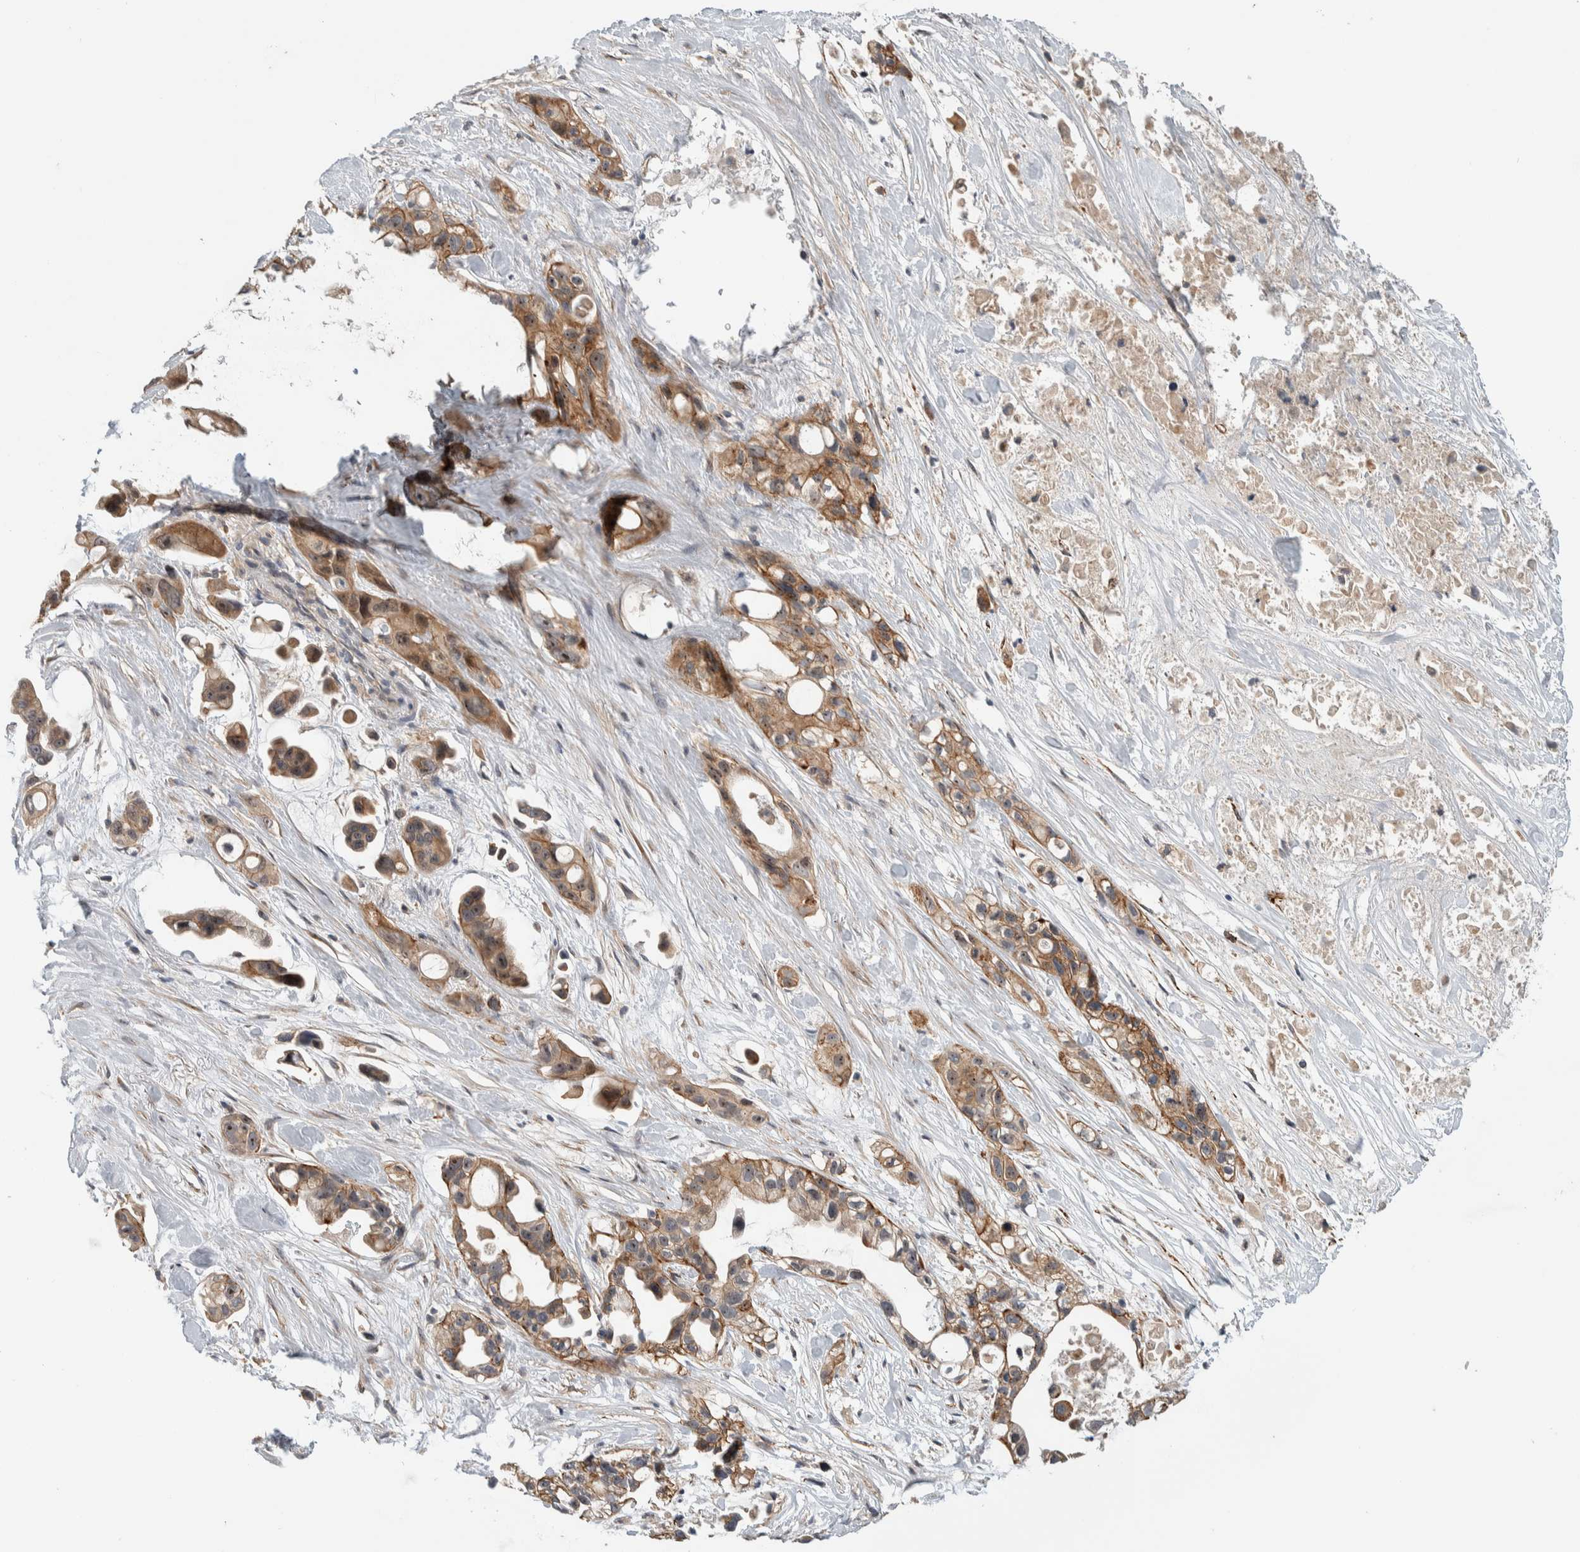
{"staining": {"intensity": "moderate", "quantity": ">75%", "location": "cytoplasmic/membranous"}, "tissue": "pancreatic cancer", "cell_type": "Tumor cells", "image_type": "cancer", "snomed": [{"axis": "morphology", "description": "Adenocarcinoma, NOS"}, {"axis": "topography", "description": "Pancreas"}], "caption": "Tumor cells exhibit moderate cytoplasmic/membranous positivity in approximately >75% of cells in pancreatic adenocarcinoma. (Brightfield microscopy of DAB IHC at high magnification).", "gene": "MPRIP", "patient": {"sex": "male", "age": 53}}